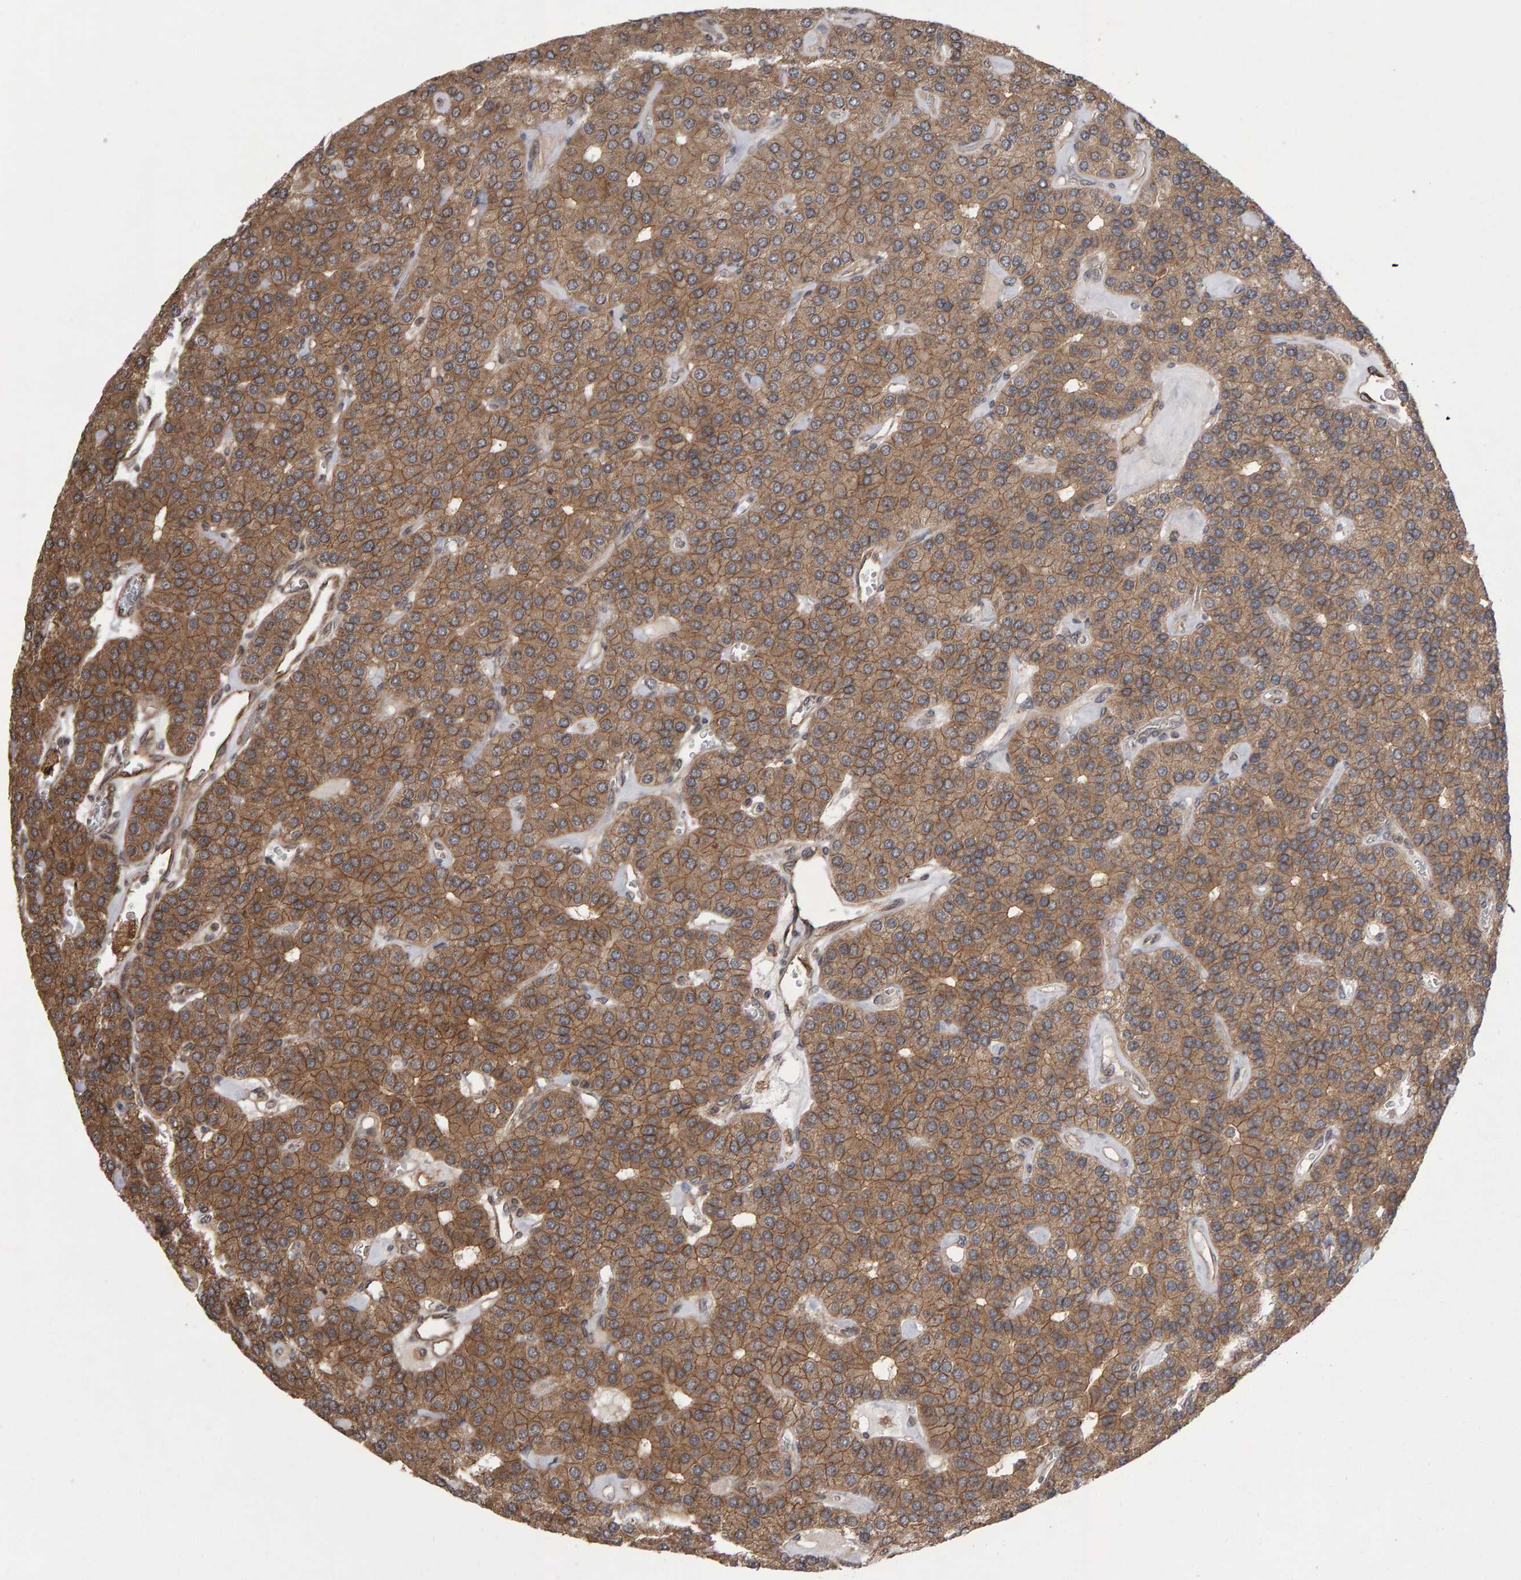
{"staining": {"intensity": "moderate", "quantity": ">75%", "location": "cytoplasmic/membranous"}, "tissue": "parathyroid gland", "cell_type": "Glandular cells", "image_type": "normal", "snomed": [{"axis": "morphology", "description": "Normal tissue, NOS"}, {"axis": "morphology", "description": "Adenoma, NOS"}, {"axis": "topography", "description": "Parathyroid gland"}], "caption": "DAB immunohistochemical staining of benign parathyroid gland shows moderate cytoplasmic/membranous protein expression in approximately >75% of glandular cells. The staining is performed using DAB brown chromogen to label protein expression. The nuclei are counter-stained blue using hematoxylin.", "gene": "SCRIB", "patient": {"sex": "female", "age": 86}}